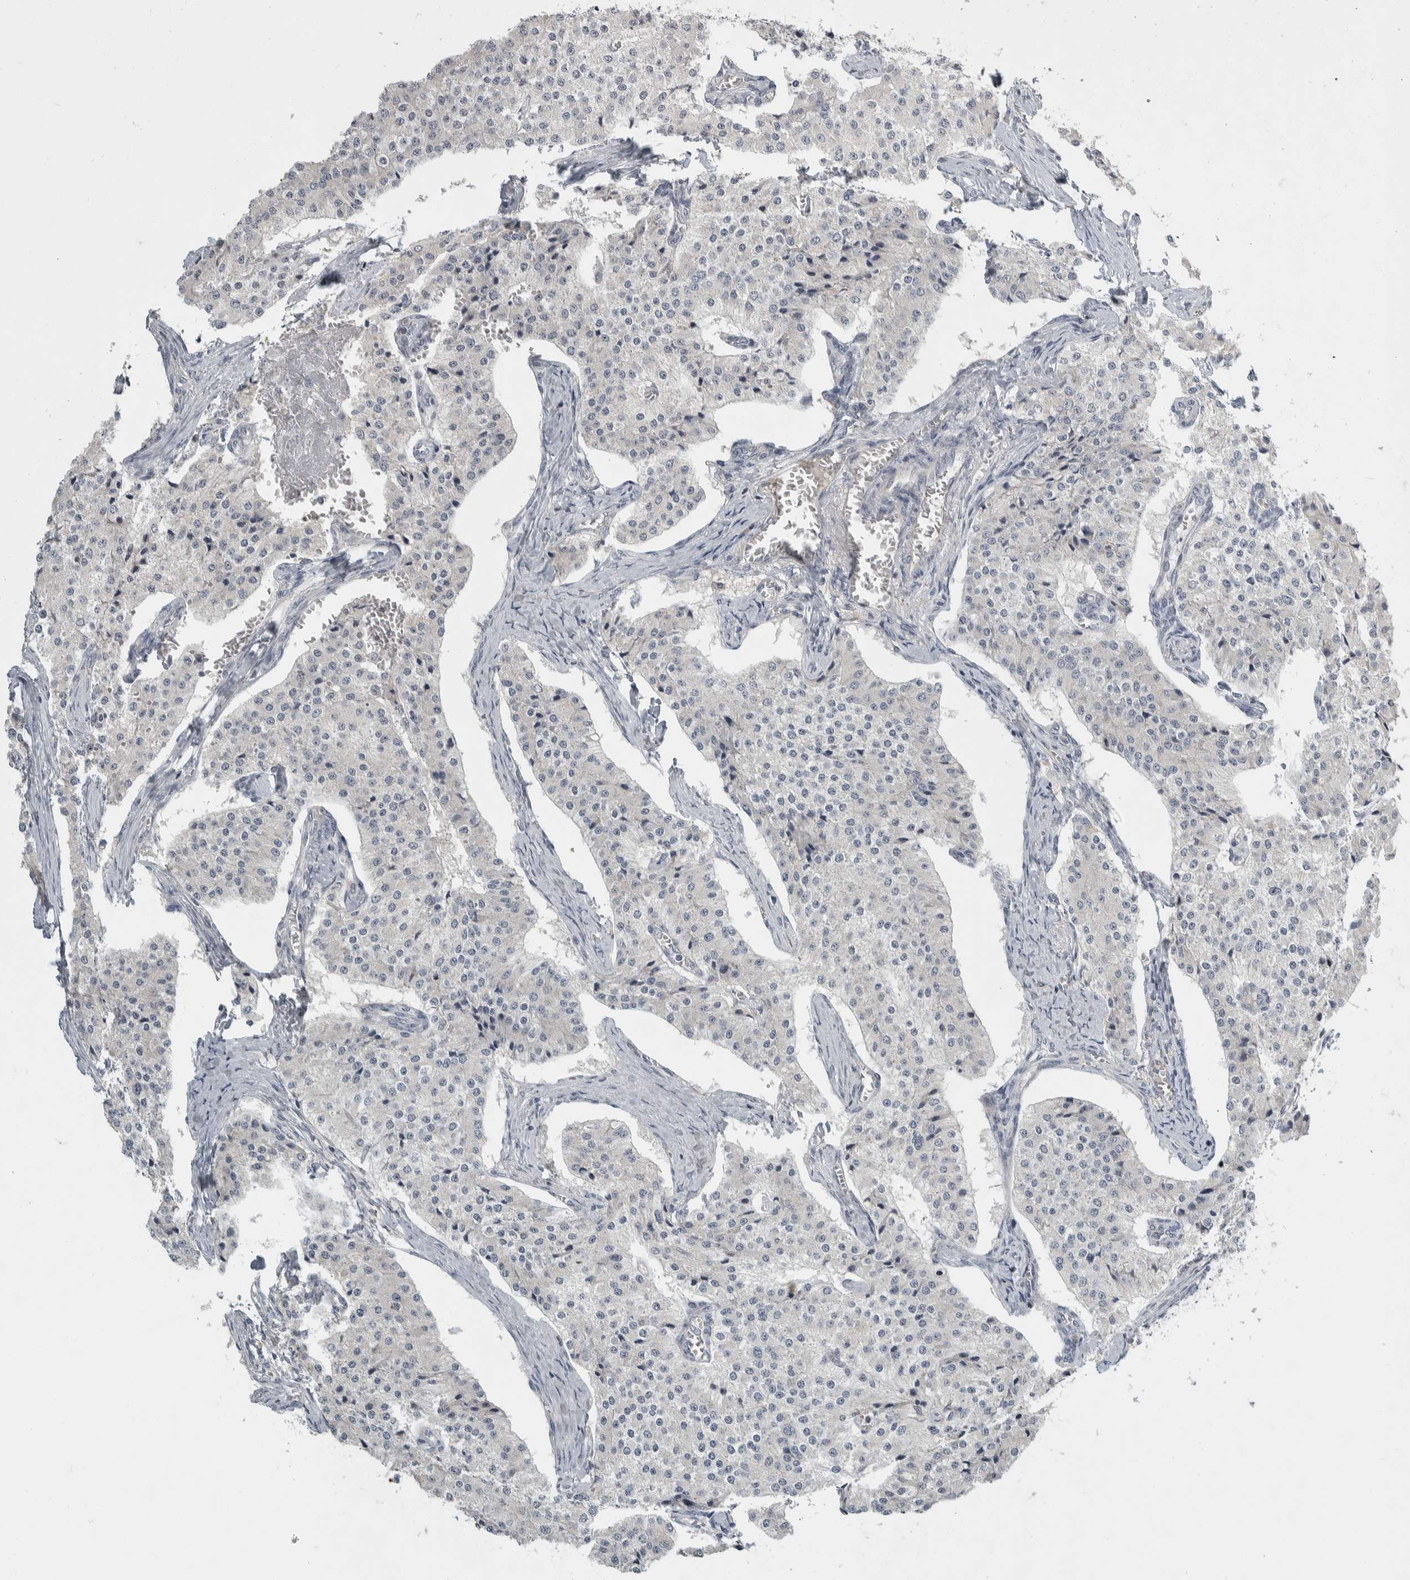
{"staining": {"intensity": "negative", "quantity": "none", "location": "none"}, "tissue": "carcinoid", "cell_type": "Tumor cells", "image_type": "cancer", "snomed": [{"axis": "morphology", "description": "Carcinoid, malignant, NOS"}, {"axis": "topography", "description": "Colon"}], "caption": "Carcinoid was stained to show a protein in brown. There is no significant staining in tumor cells.", "gene": "EIF3H", "patient": {"sex": "female", "age": 52}}